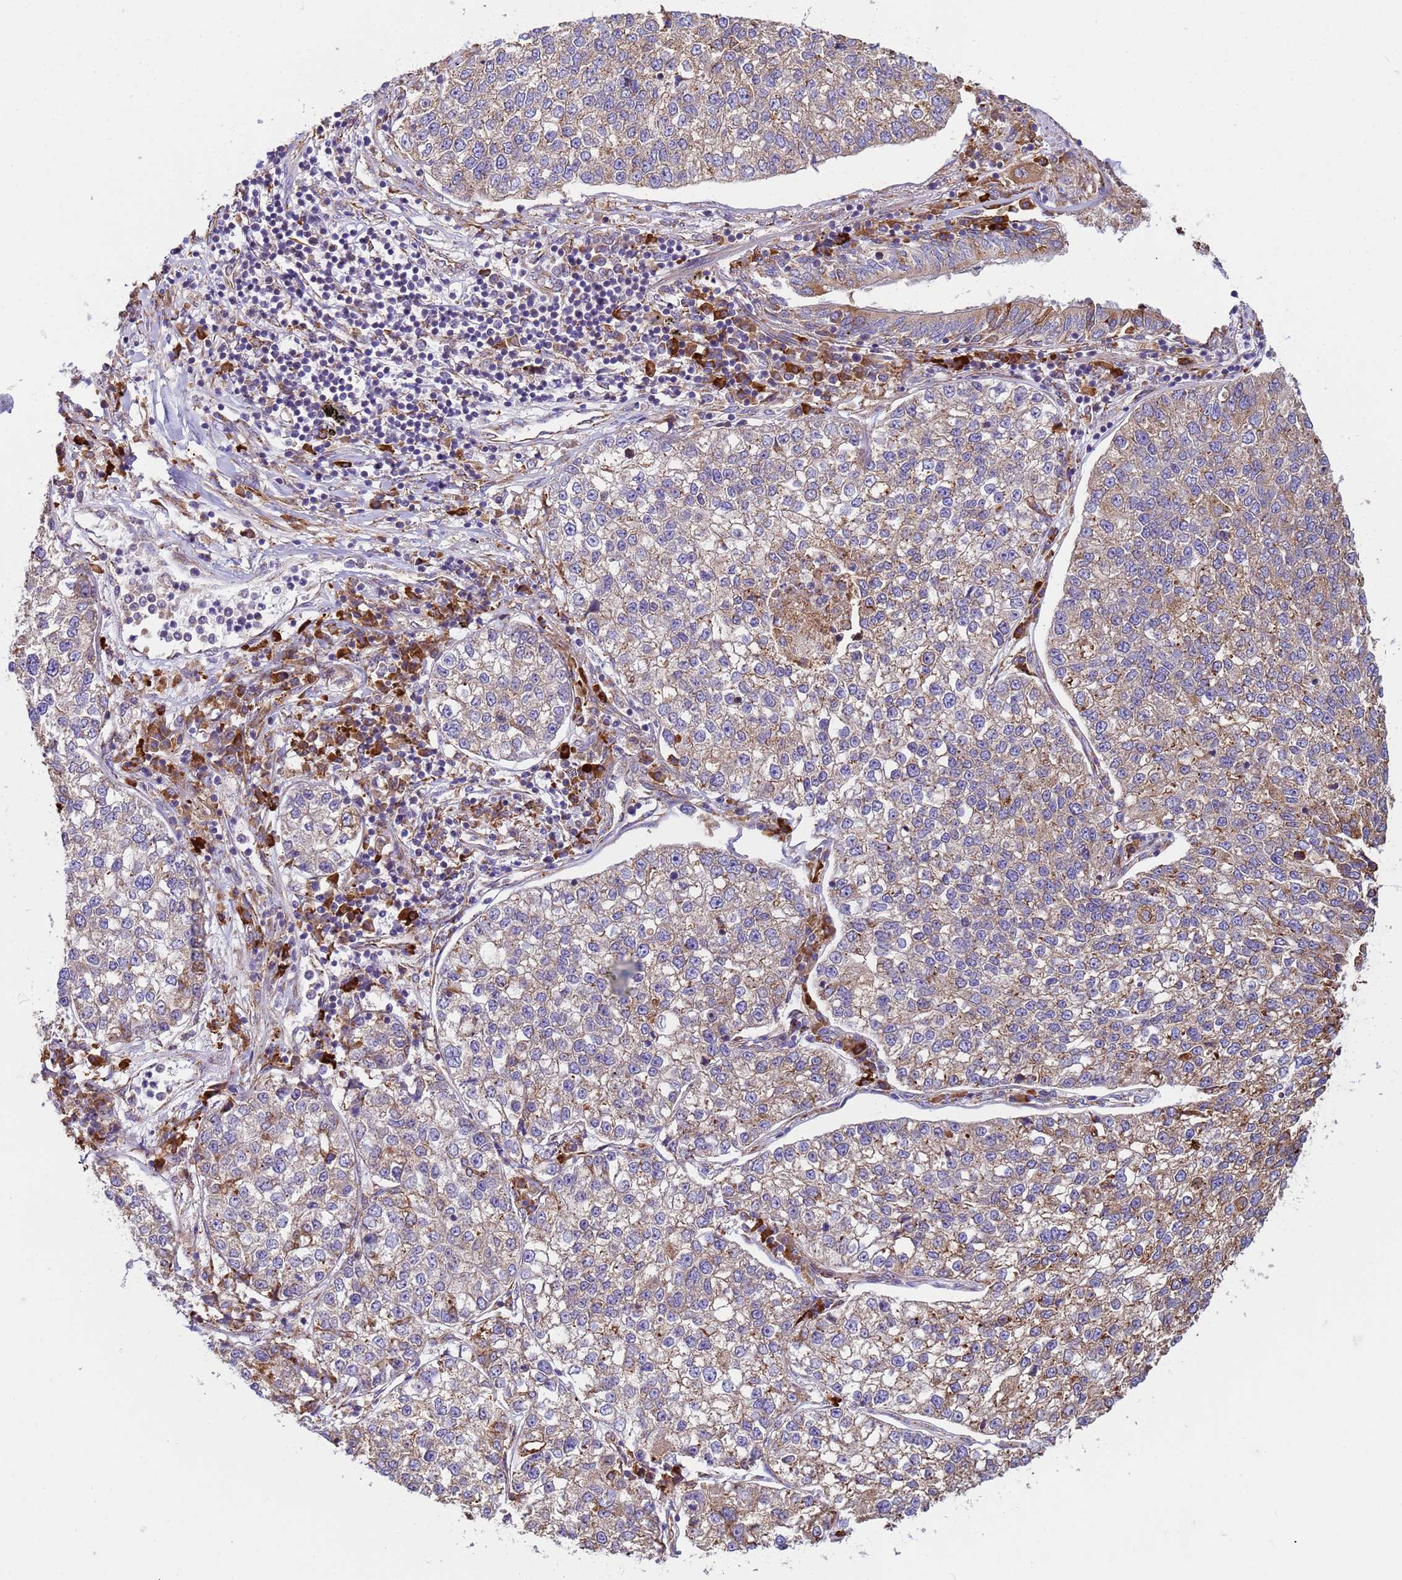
{"staining": {"intensity": "moderate", "quantity": ">75%", "location": "cytoplasmic/membranous"}, "tissue": "lung cancer", "cell_type": "Tumor cells", "image_type": "cancer", "snomed": [{"axis": "morphology", "description": "Adenocarcinoma, NOS"}, {"axis": "topography", "description": "Lung"}], "caption": "Tumor cells display moderate cytoplasmic/membranous expression in approximately >75% of cells in lung cancer.", "gene": "THAP5", "patient": {"sex": "male", "age": 49}}